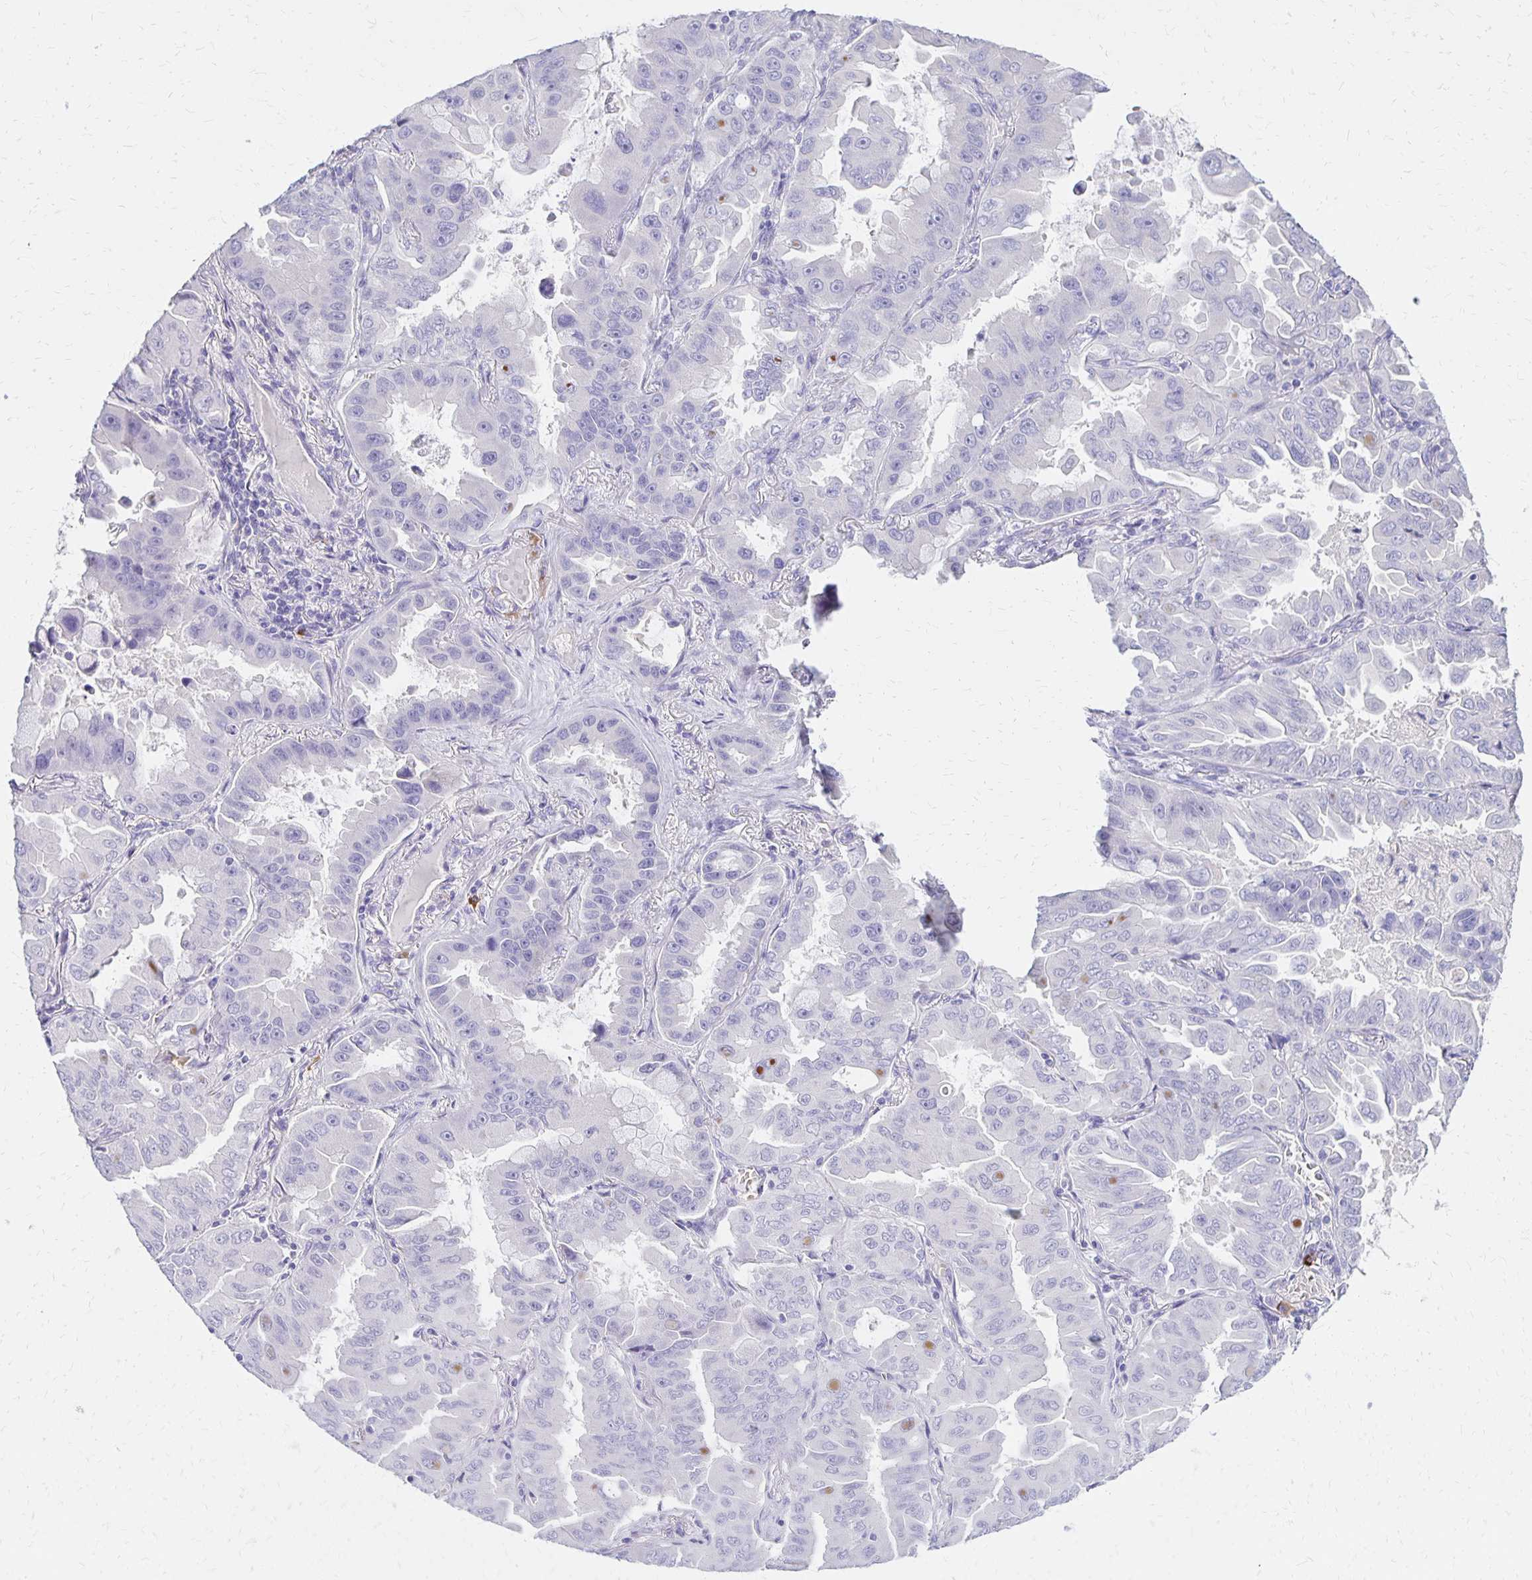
{"staining": {"intensity": "negative", "quantity": "none", "location": "none"}, "tissue": "lung cancer", "cell_type": "Tumor cells", "image_type": "cancer", "snomed": [{"axis": "morphology", "description": "Adenocarcinoma, NOS"}, {"axis": "topography", "description": "Lung"}], "caption": "Human lung cancer (adenocarcinoma) stained for a protein using immunohistochemistry demonstrates no positivity in tumor cells.", "gene": "FNTB", "patient": {"sex": "male", "age": 64}}